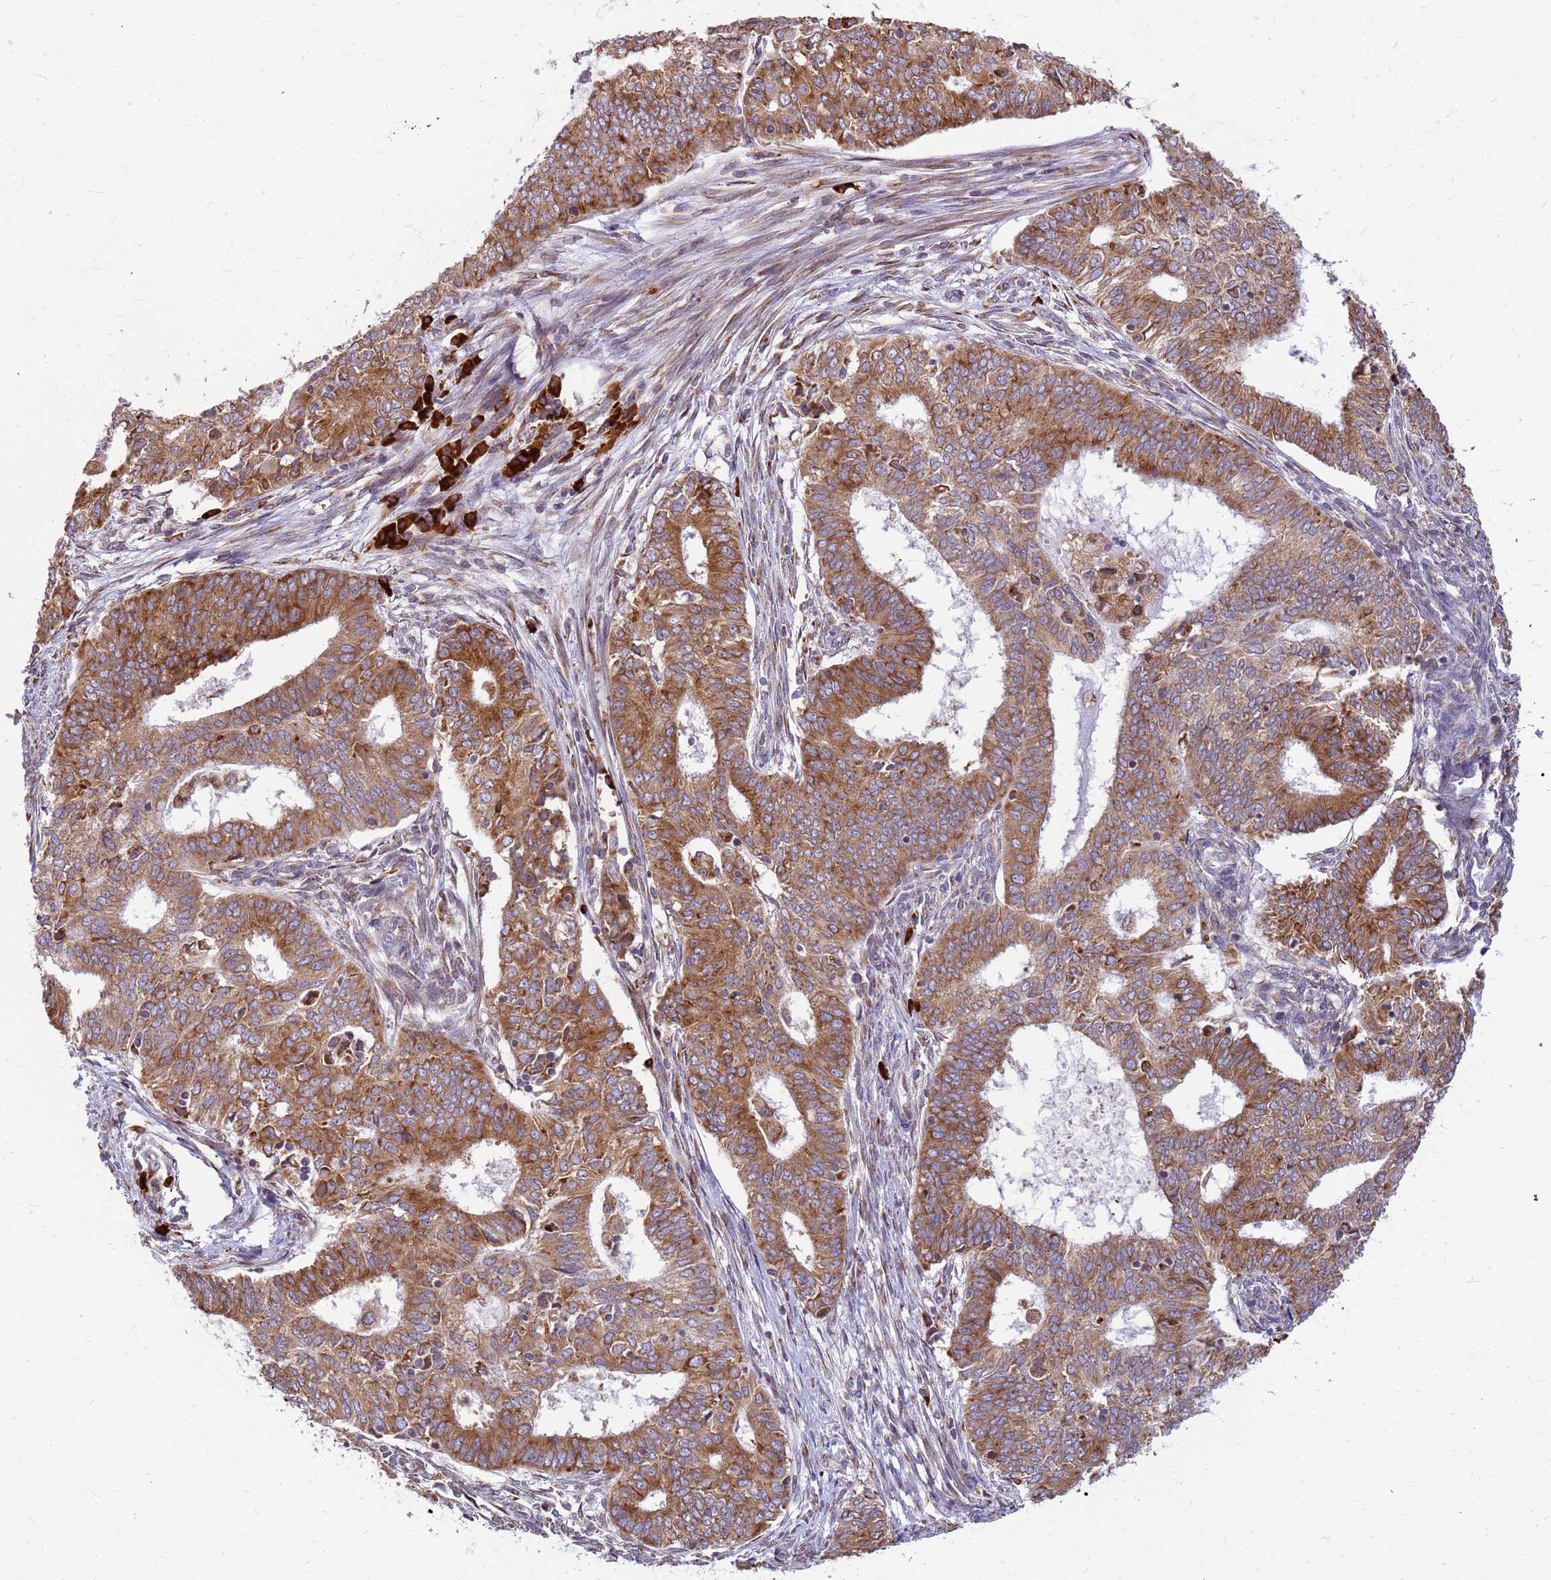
{"staining": {"intensity": "moderate", "quantity": ">75%", "location": "cytoplasmic/membranous"}, "tissue": "endometrial cancer", "cell_type": "Tumor cells", "image_type": "cancer", "snomed": [{"axis": "morphology", "description": "Adenocarcinoma, NOS"}, {"axis": "topography", "description": "Endometrium"}], "caption": "Immunohistochemistry photomicrograph of endometrial adenocarcinoma stained for a protein (brown), which shows medium levels of moderate cytoplasmic/membranous positivity in approximately >75% of tumor cells.", "gene": "SSR4", "patient": {"sex": "female", "age": 62}}